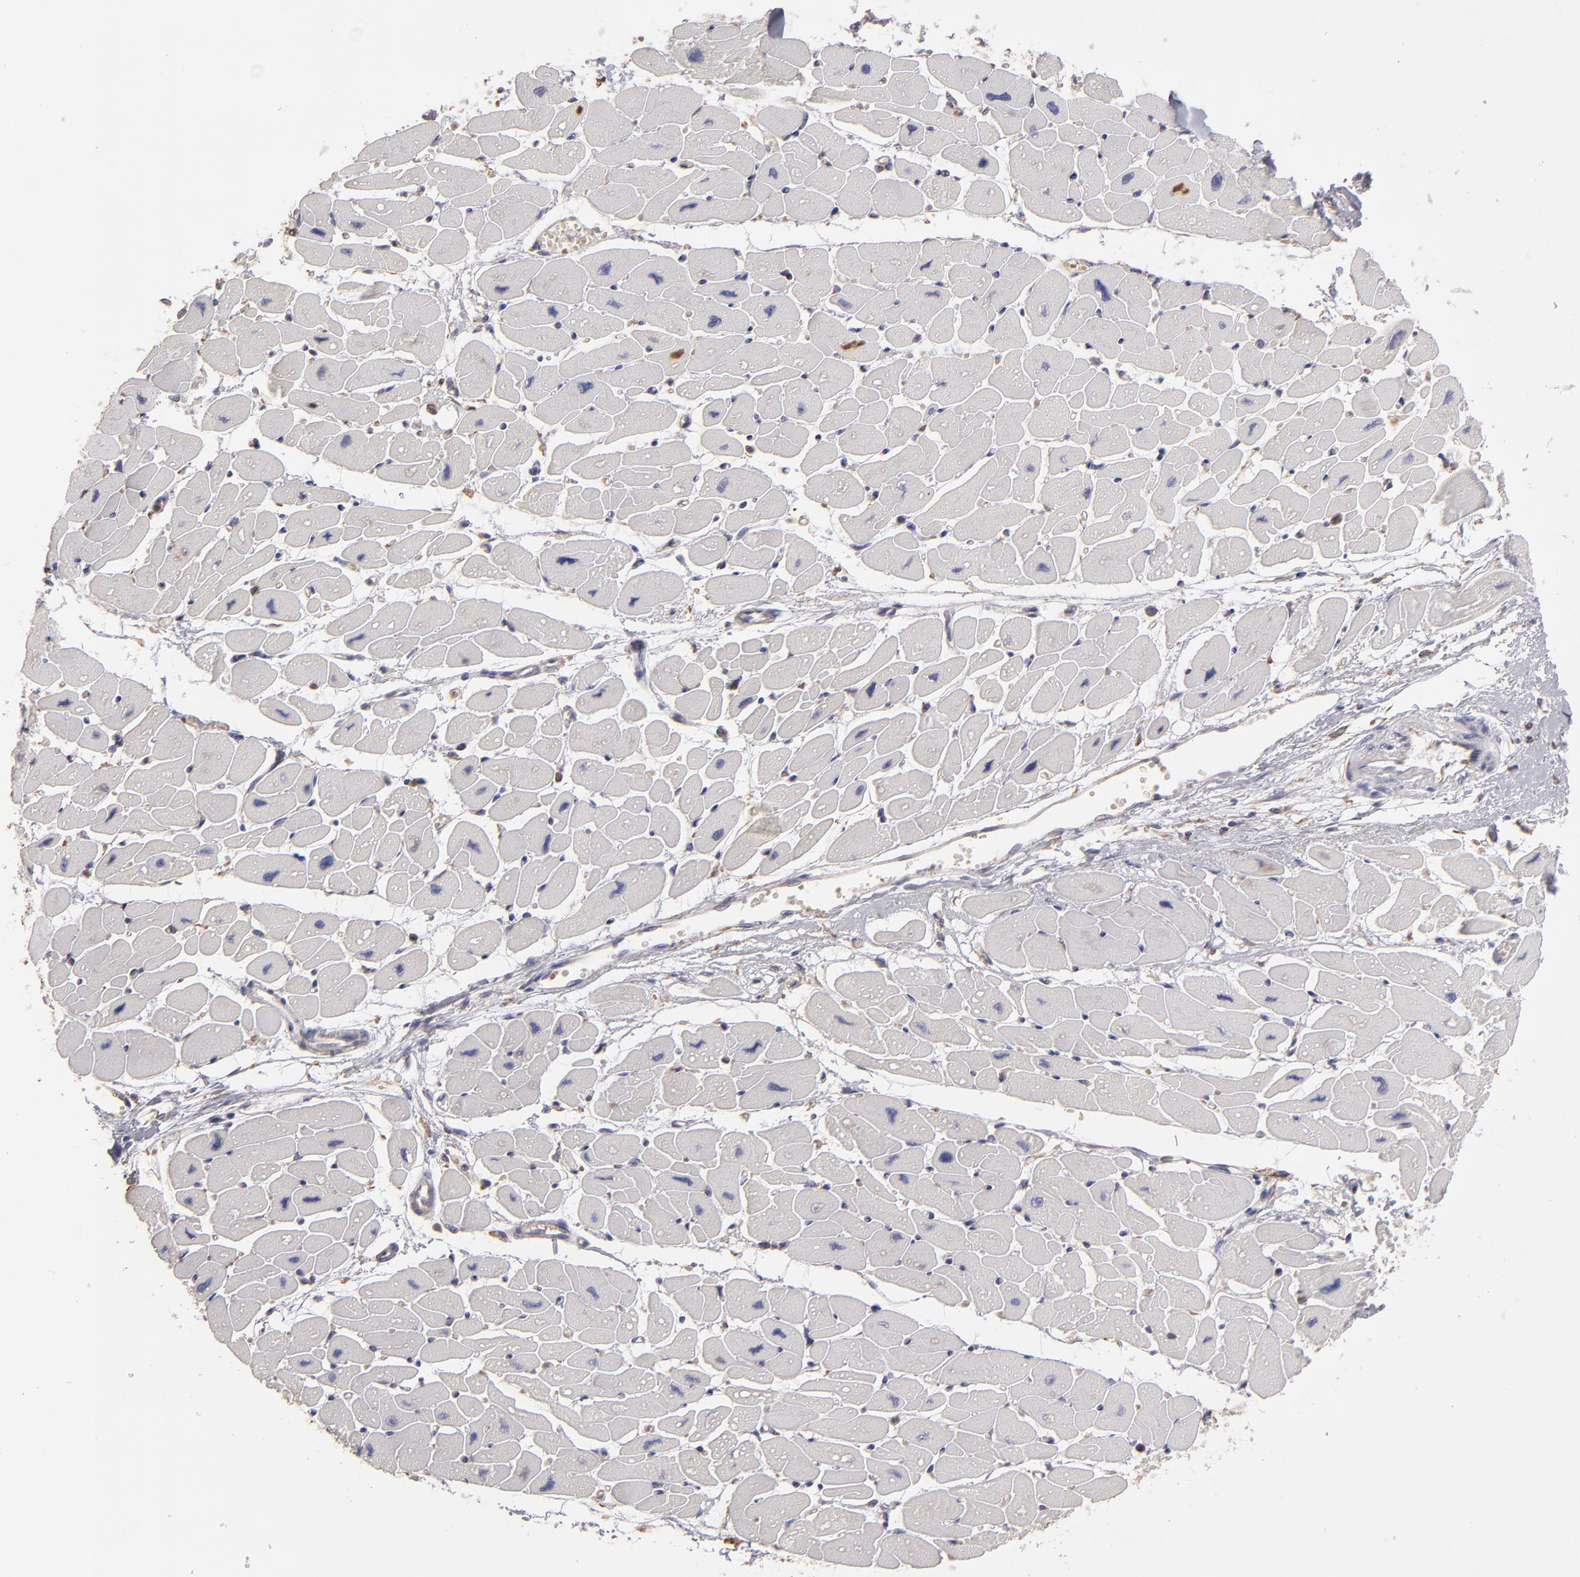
{"staining": {"intensity": "negative", "quantity": "none", "location": "none"}, "tissue": "heart muscle", "cell_type": "Cardiomyocytes", "image_type": "normal", "snomed": [{"axis": "morphology", "description": "Normal tissue, NOS"}, {"axis": "topography", "description": "Heart"}], "caption": "Human heart muscle stained for a protein using immunohistochemistry demonstrates no expression in cardiomyocytes.", "gene": "CALR", "patient": {"sex": "female", "age": 54}}